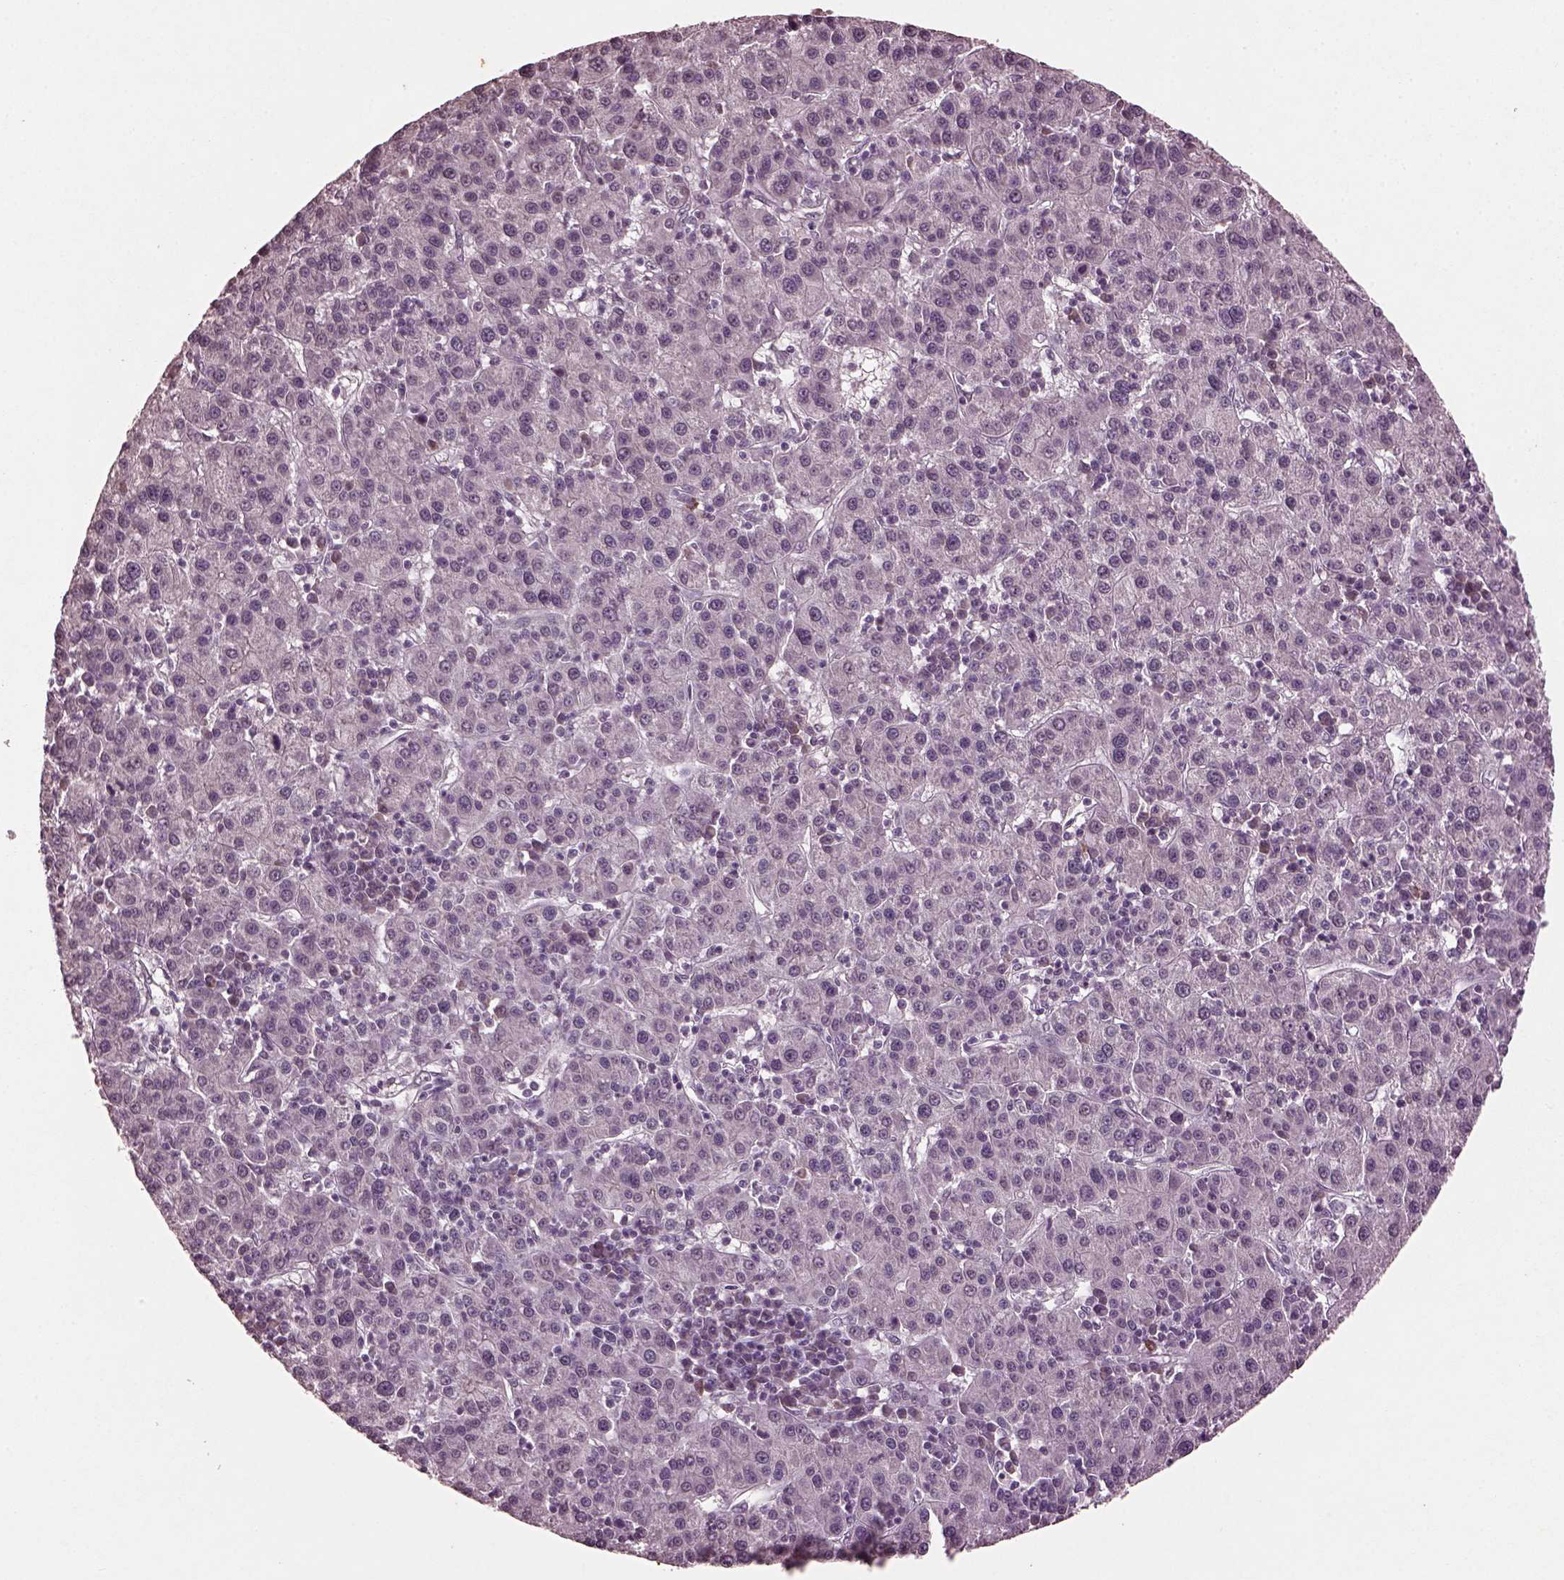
{"staining": {"intensity": "negative", "quantity": "none", "location": "none"}, "tissue": "liver cancer", "cell_type": "Tumor cells", "image_type": "cancer", "snomed": [{"axis": "morphology", "description": "Carcinoma, Hepatocellular, NOS"}, {"axis": "topography", "description": "Liver"}], "caption": "Immunohistochemistry image of neoplastic tissue: hepatocellular carcinoma (liver) stained with DAB displays no significant protein expression in tumor cells.", "gene": "IL18RAP", "patient": {"sex": "female", "age": 60}}